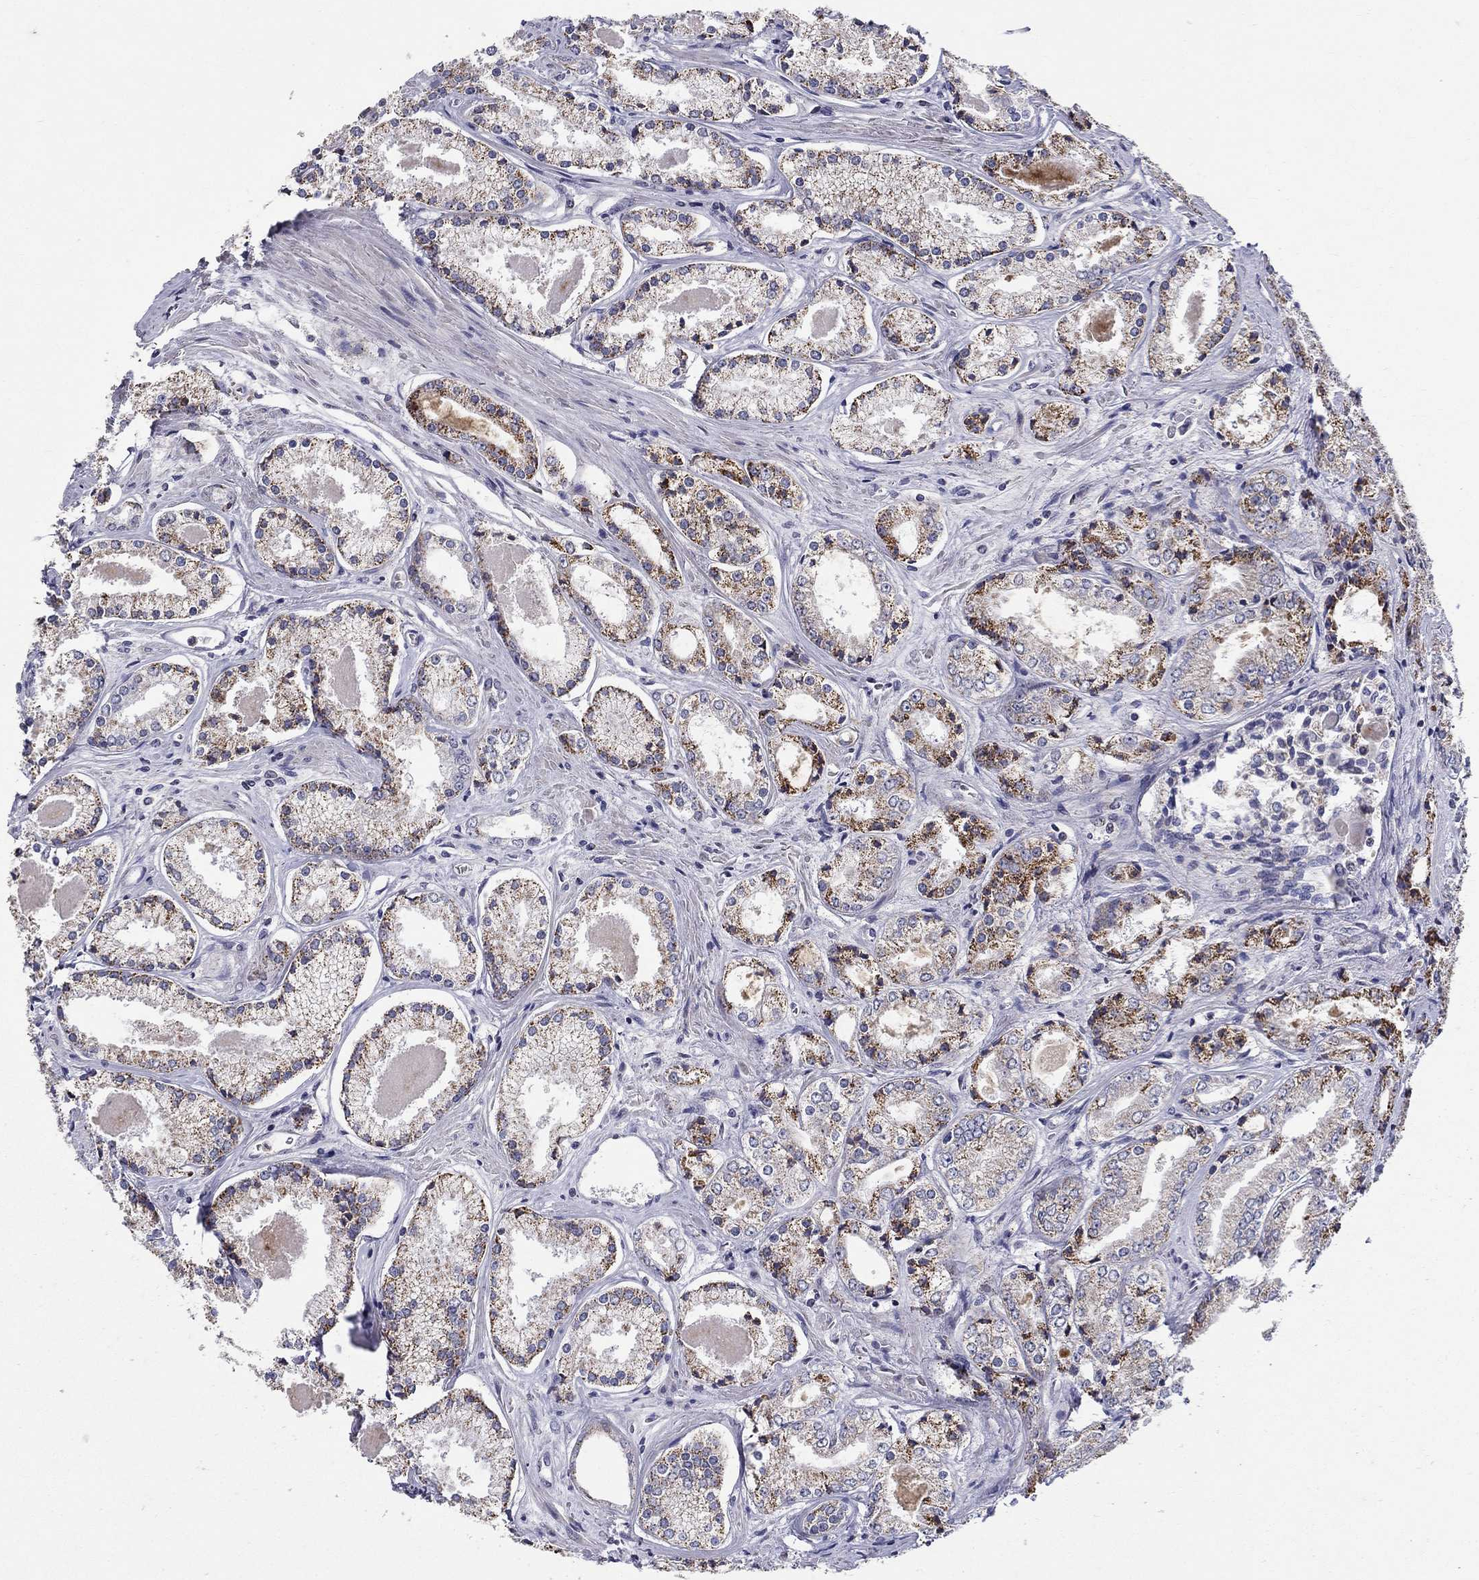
{"staining": {"intensity": "strong", "quantity": "25%-75%", "location": "cytoplasmic/membranous"}, "tissue": "prostate cancer", "cell_type": "Tumor cells", "image_type": "cancer", "snomed": [{"axis": "morphology", "description": "Adenocarcinoma, NOS"}, {"axis": "topography", "description": "Prostate"}], "caption": "Tumor cells display high levels of strong cytoplasmic/membranous expression in approximately 25%-75% of cells in prostate cancer (adenocarcinoma).", "gene": "HMX2", "patient": {"sex": "male", "age": 72}}